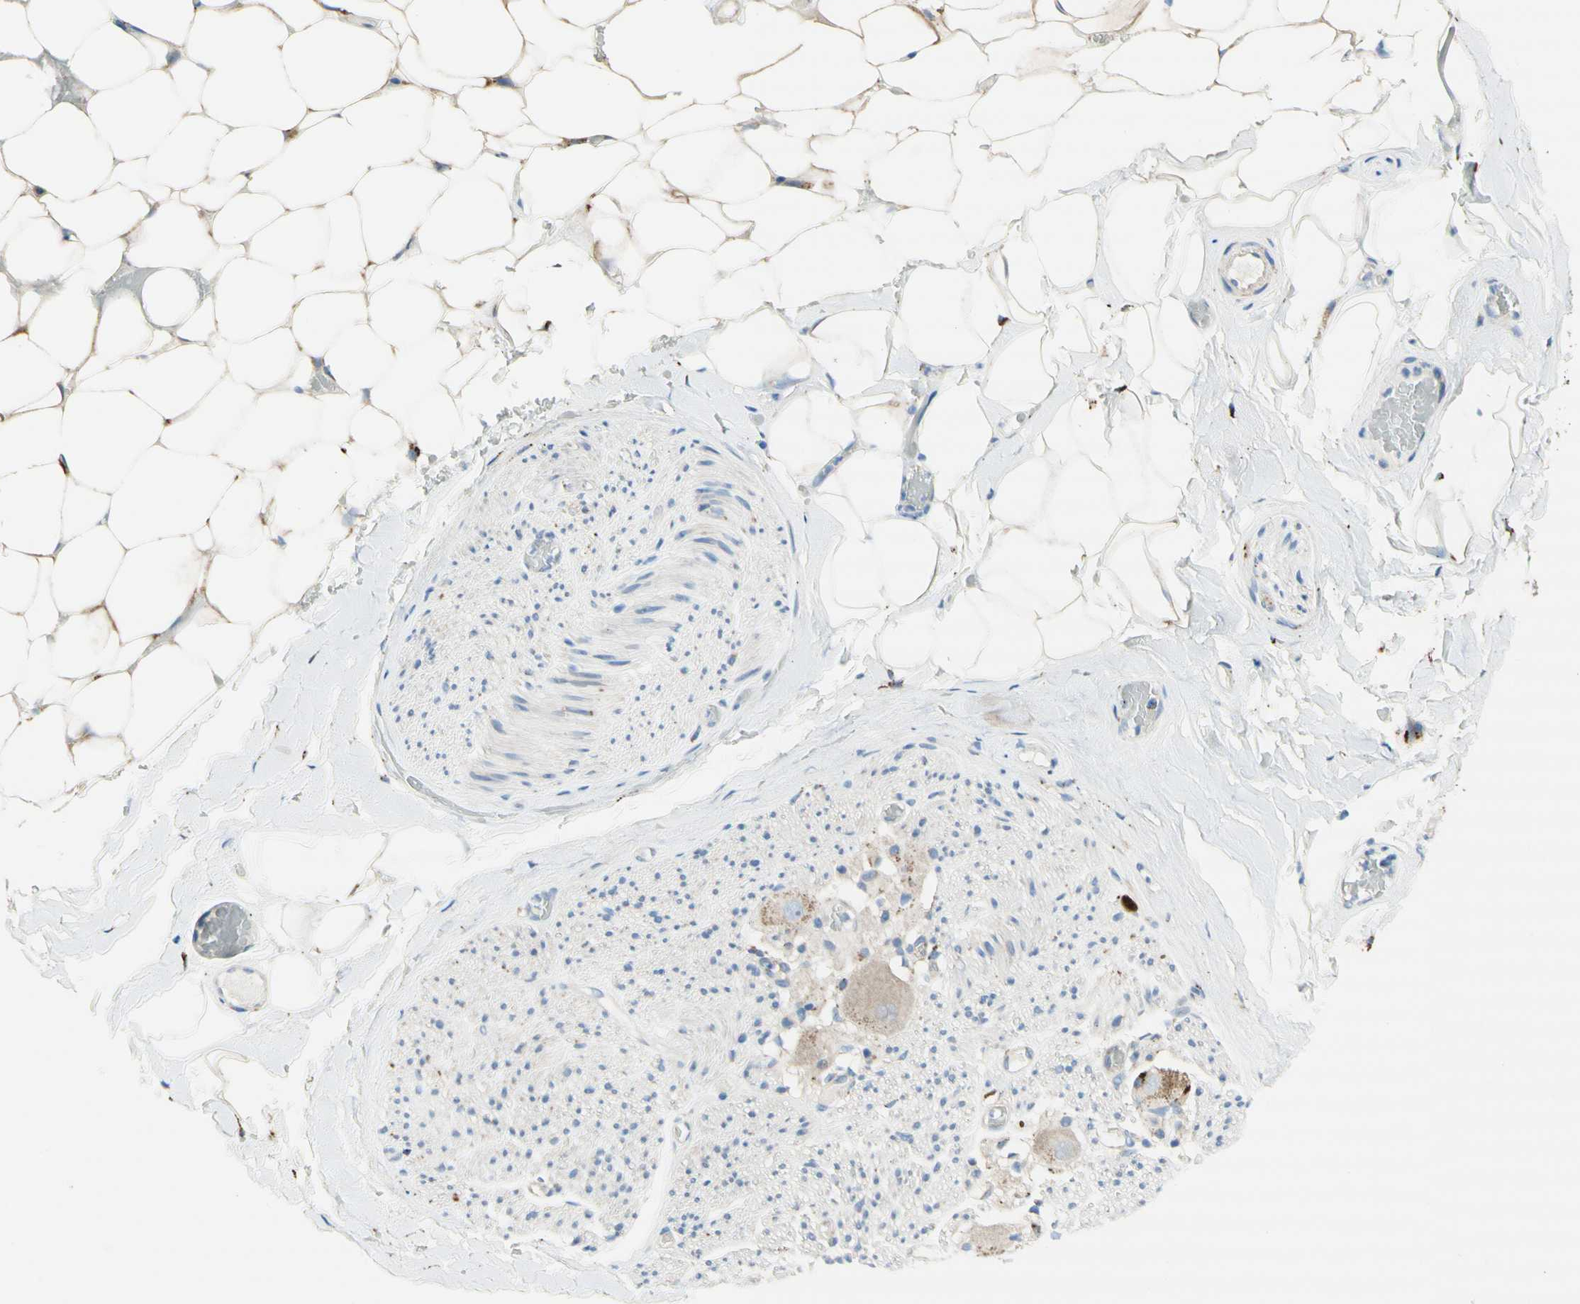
{"staining": {"intensity": "negative", "quantity": "none", "location": "none"}, "tissue": "adipose tissue", "cell_type": "Adipocytes", "image_type": "normal", "snomed": [{"axis": "morphology", "description": "Normal tissue, NOS"}, {"axis": "topography", "description": "Peripheral nerve tissue"}], "caption": "High power microscopy histopathology image of an IHC histopathology image of normal adipose tissue, revealing no significant expression in adipocytes.", "gene": "URB2", "patient": {"sex": "male", "age": 70}}